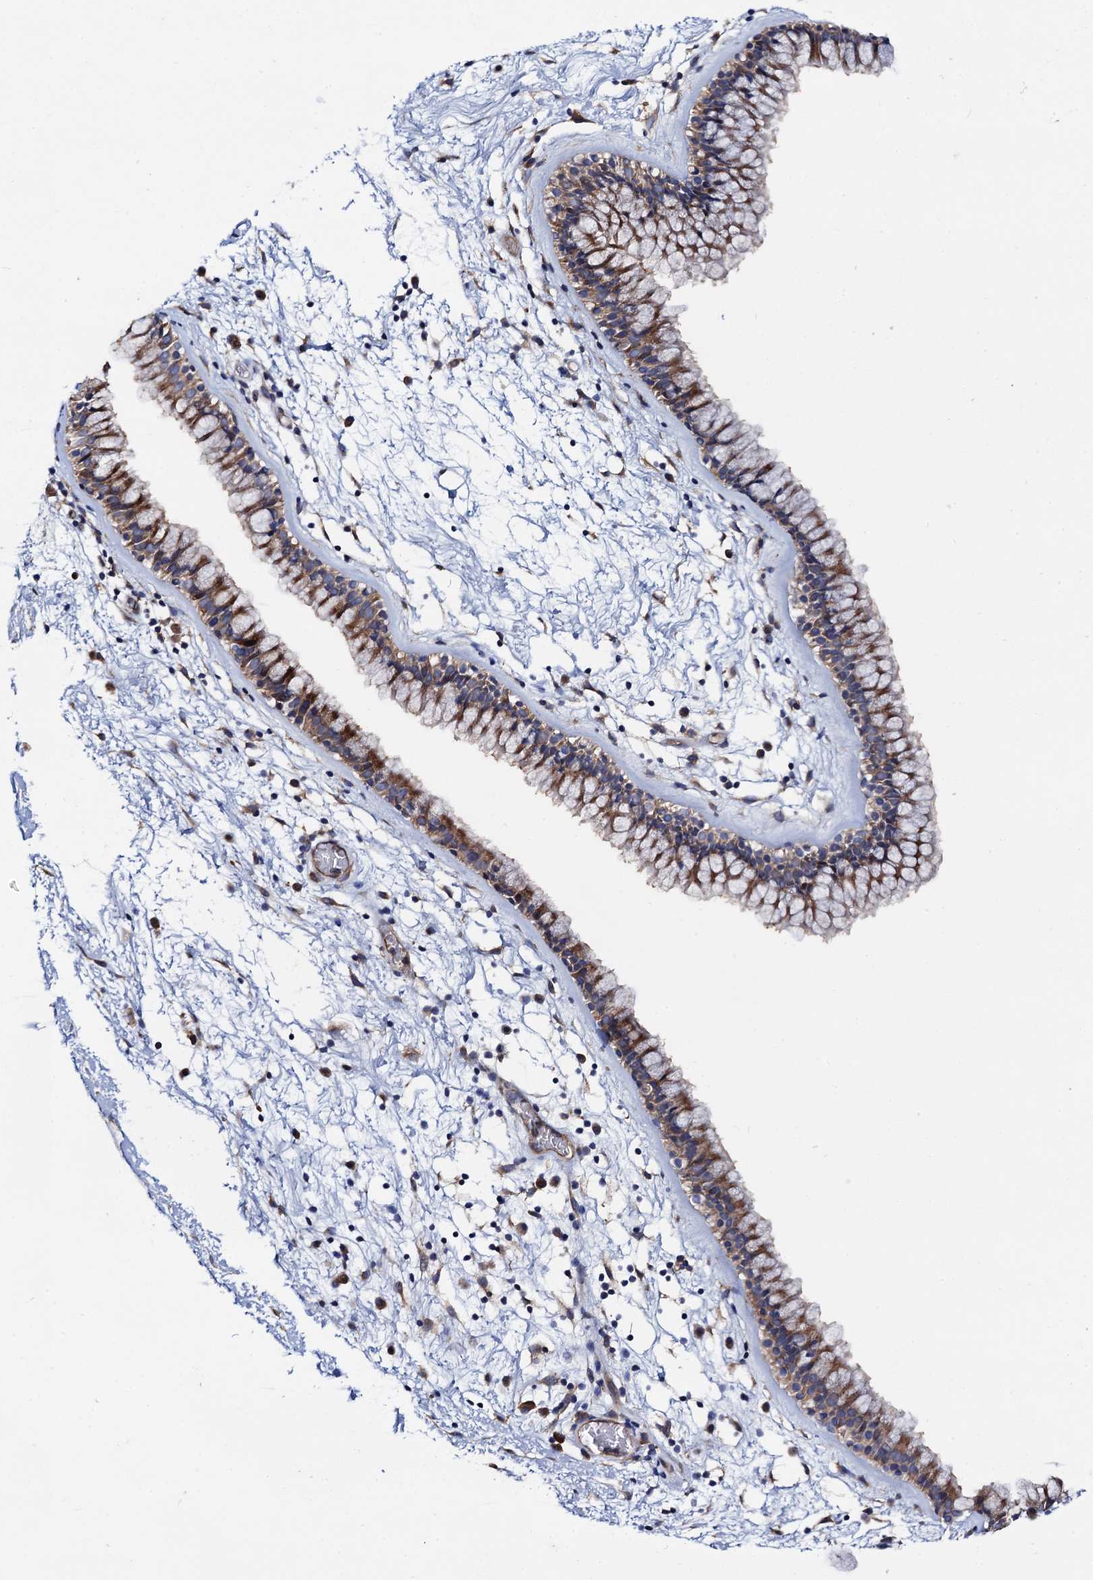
{"staining": {"intensity": "moderate", "quantity": ">75%", "location": "cytoplasmic/membranous"}, "tissue": "nasopharynx", "cell_type": "Respiratory epithelial cells", "image_type": "normal", "snomed": [{"axis": "morphology", "description": "Normal tissue, NOS"}, {"axis": "morphology", "description": "Inflammation, NOS"}, {"axis": "topography", "description": "Nasopharynx"}], "caption": "Immunohistochemistry image of benign nasopharynx stained for a protein (brown), which displays medium levels of moderate cytoplasmic/membranous positivity in approximately >75% of respiratory epithelial cells.", "gene": "MRPL48", "patient": {"sex": "male", "age": 48}}